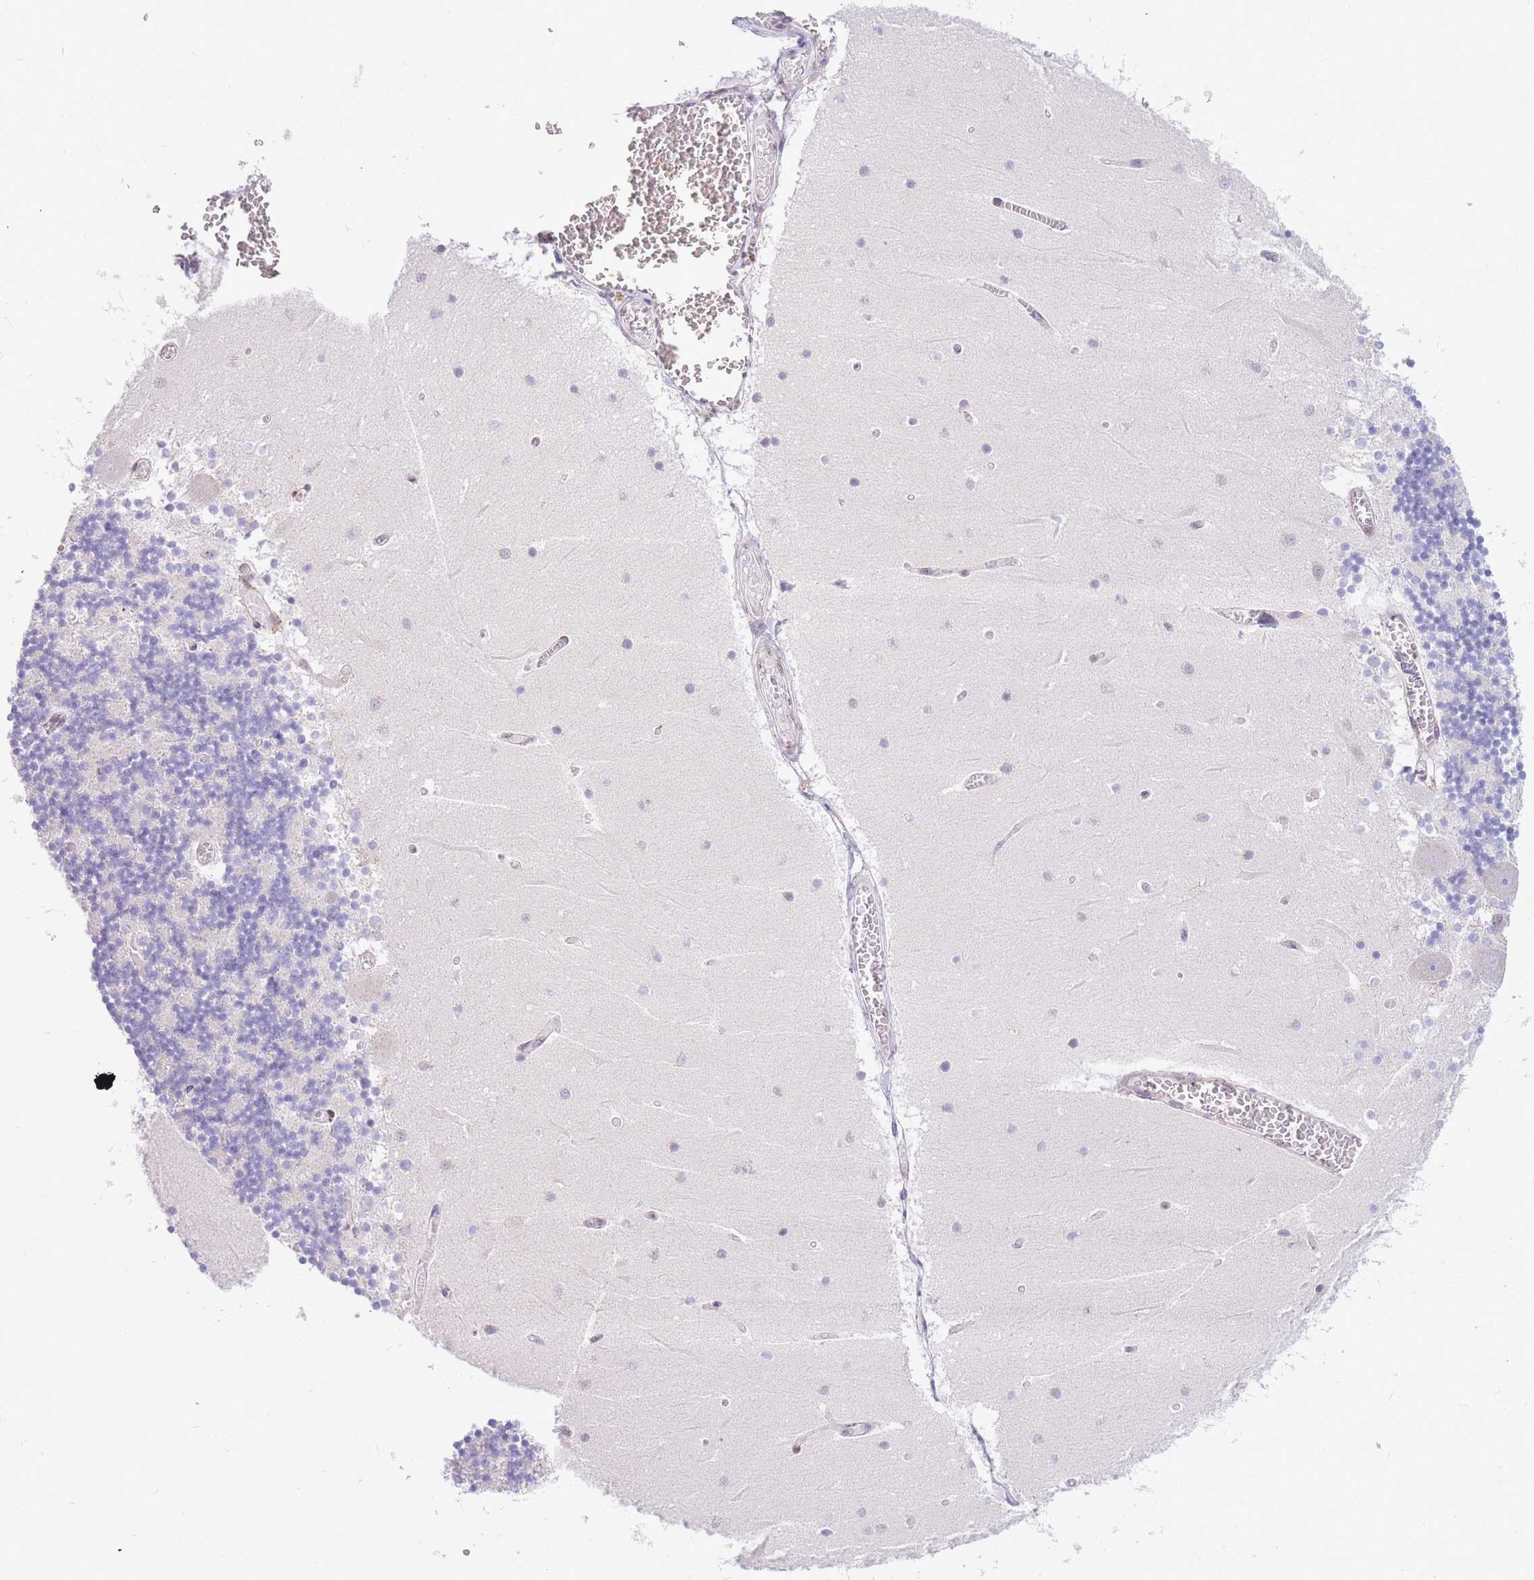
{"staining": {"intensity": "negative", "quantity": "none", "location": "none"}, "tissue": "cerebellum", "cell_type": "Cells in granular layer", "image_type": "normal", "snomed": [{"axis": "morphology", "description": "Normal tissue, NOS"}, {"axis": "topography", "description": "Cerebellum"}], "caption": "Immunohistochemistry (IHC) photomicrograph of unremarkable cerebellum stained for a protein (brown), which exhibits no staining in cells in granular layer.", "gene": "FAM153A", "patient": {"sex": "female", "age": 28}}